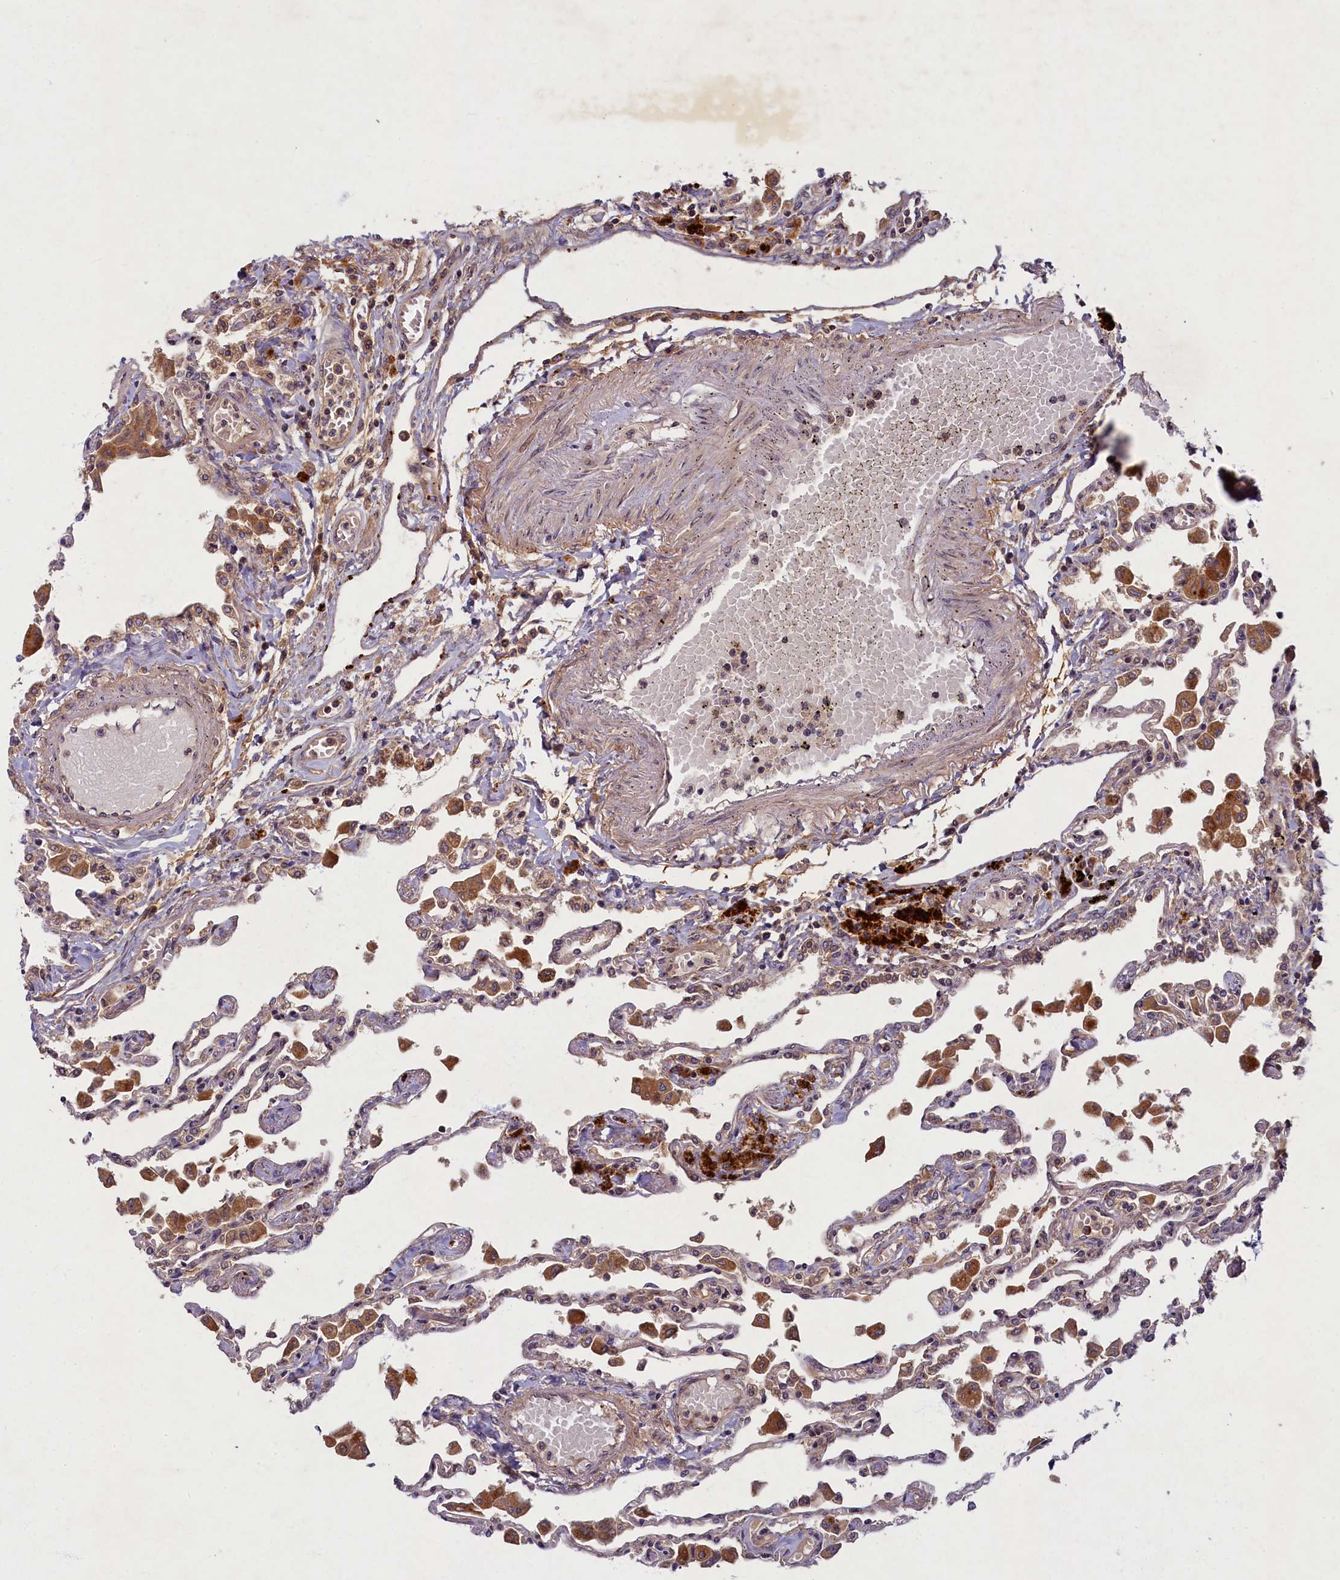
{"staining": {"intensity": "weak", "quantity": "25%-75%", "location": "cytoplasmic/membranous"}, "tissue": "lung", "cell_type": "Alveolar cells", "image_type": "normal", "snomed": [{"axis": "morphology", "description": "Normal tissue, NOS"}, {"axis": "topography", "description": "Bronchus"}, {"axis": "topography", "description": "Lung"}], "caption": "Brown immunohistochemical staining in benign human lung demonstrates weak cytoplasmic/membranous expression in about 25%-75% of alveolar cells.", "gene": "BICD1", "patient": {"sex": "female", "age": 49}}